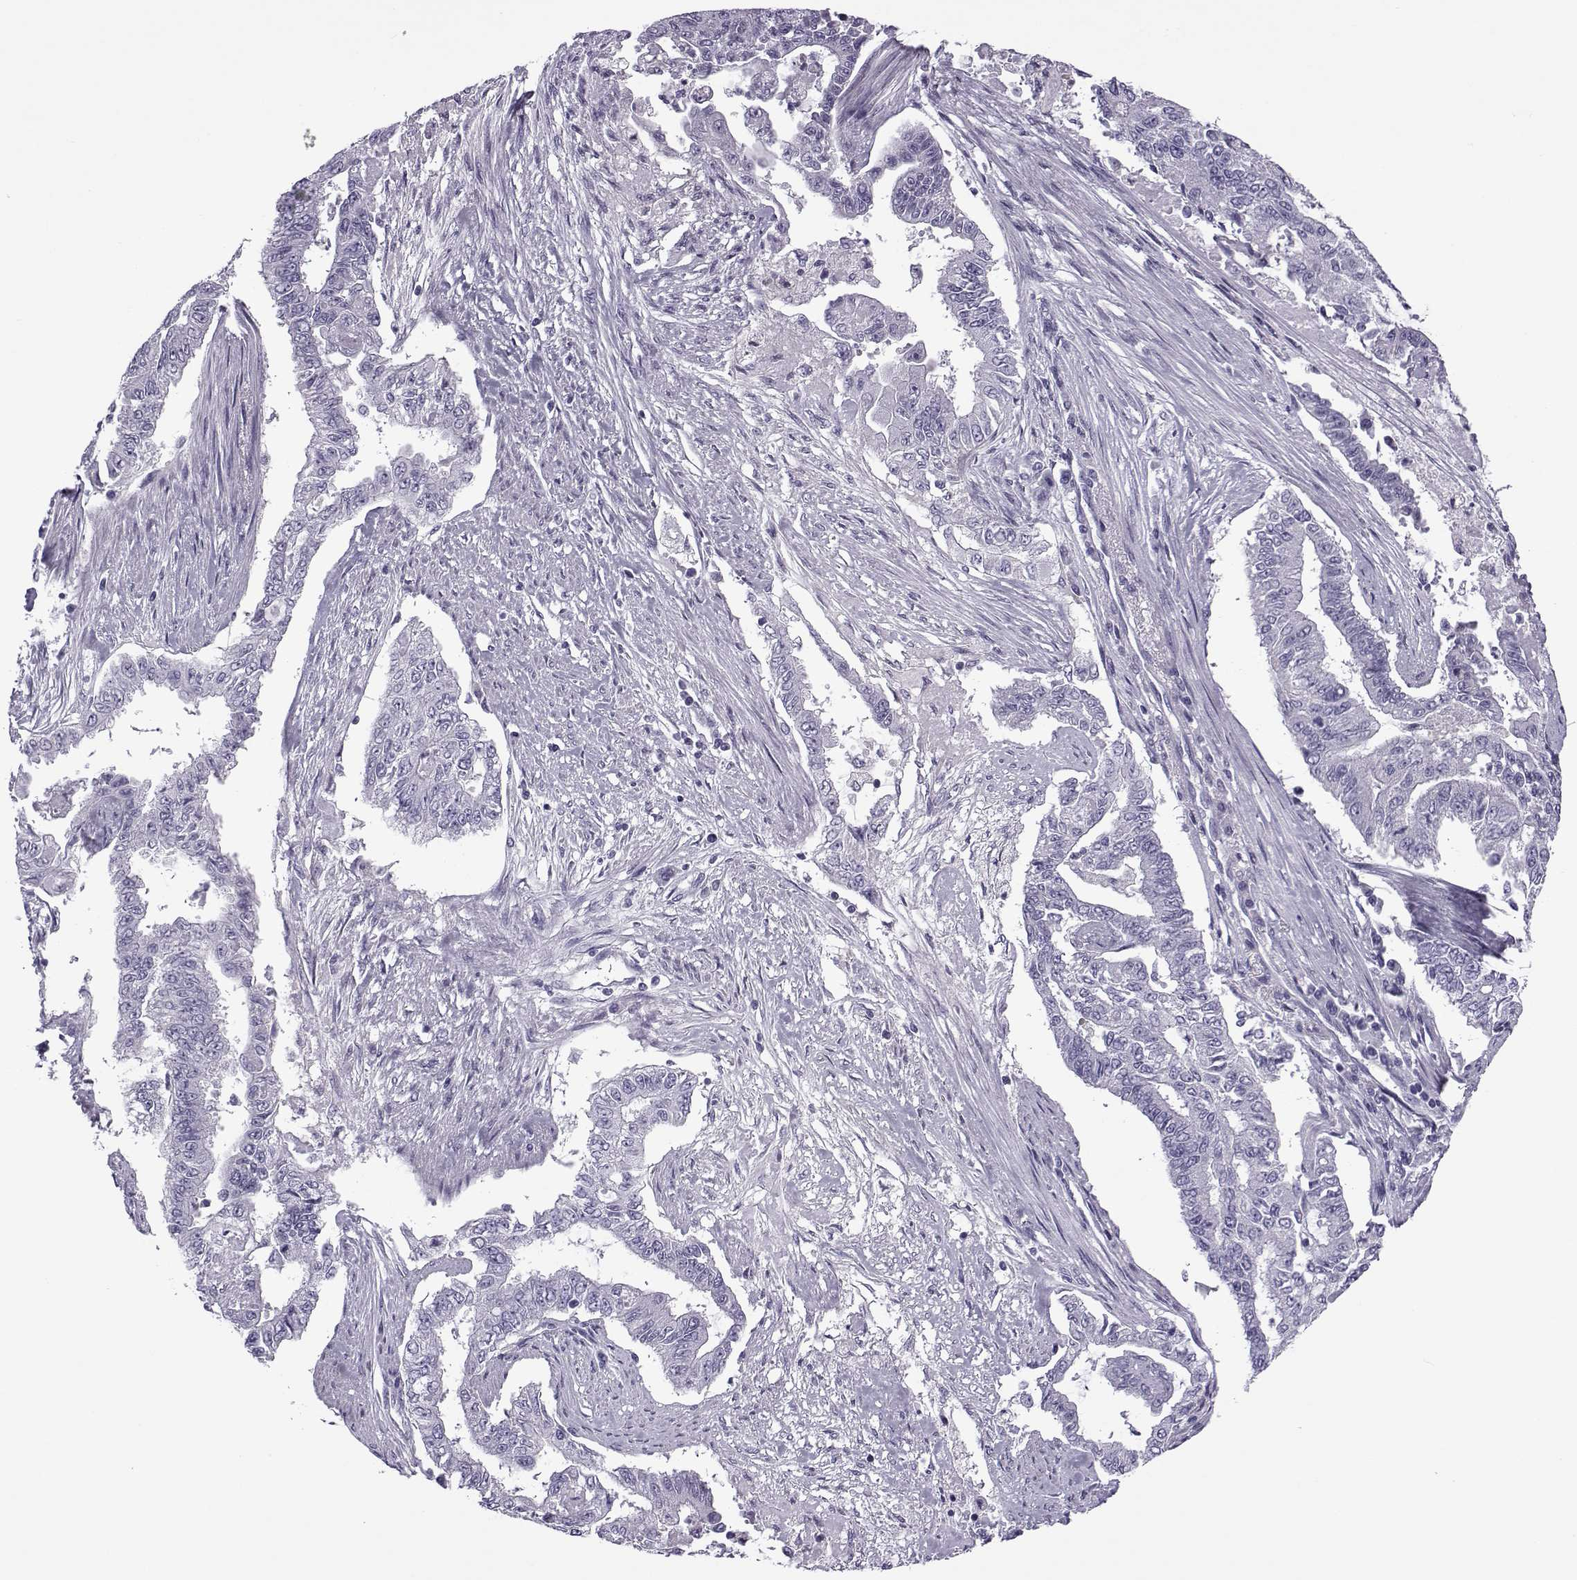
{"staining": {"intensity": "negative", "quantity": "none", "location": "none"}, "tissue": "endometrial cancer", "cell_type": "Tumor cells", "image_type": "cancer", "snomed": [{"axis": "morphology", "description": "Adenocarcinoma, NOS"}, {"axis": "topography", "description": "Uterus"}], "caption": "Tumor cells show no significant protein expression in endometrial cancer.", "gene": "OIP5", "patient": {"sex": "female", "age": 59}}